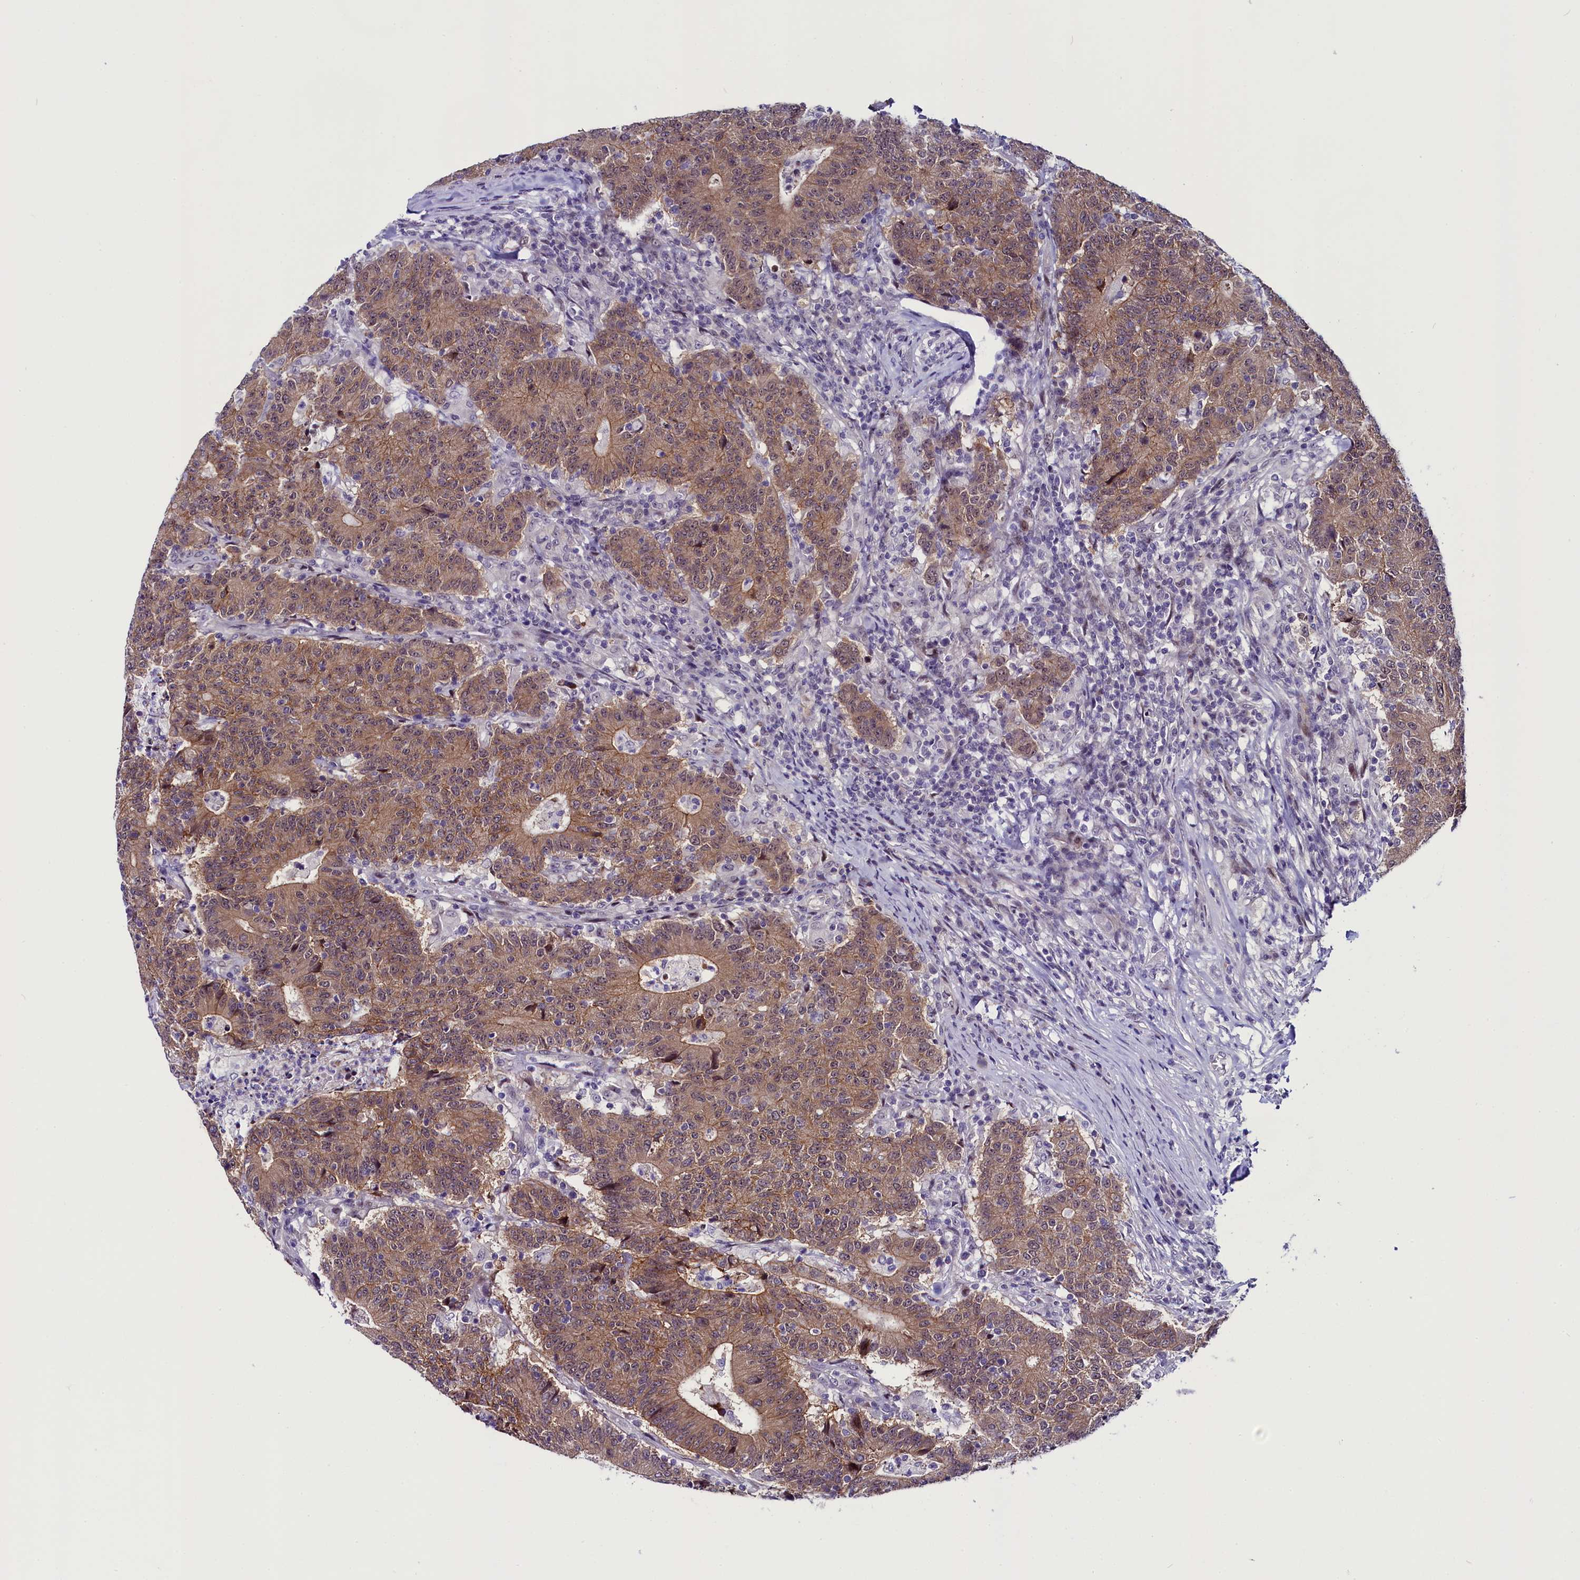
{"staining": {"intensity": "moderate", "quantity": ">75%", "location": "cytoplasmic/membranous"}, "tissue": "colorectal cancer", "cell_type": "Tumor cells", "image_type": "cancer", "snomed": [{"axis": "morphology", "description": "Adenocarcinoma, NOS"}, {"axis": "topography", "description": "Colon"}], "caption": "This micrograph shows IHC staining of colorectal adenocarcinoma, with medium moderate cytoplasmic/membranous staining in about >75% of tumor cells.", "gene": "CCDC106", "patient": {"sex": "female", "age": 75}}